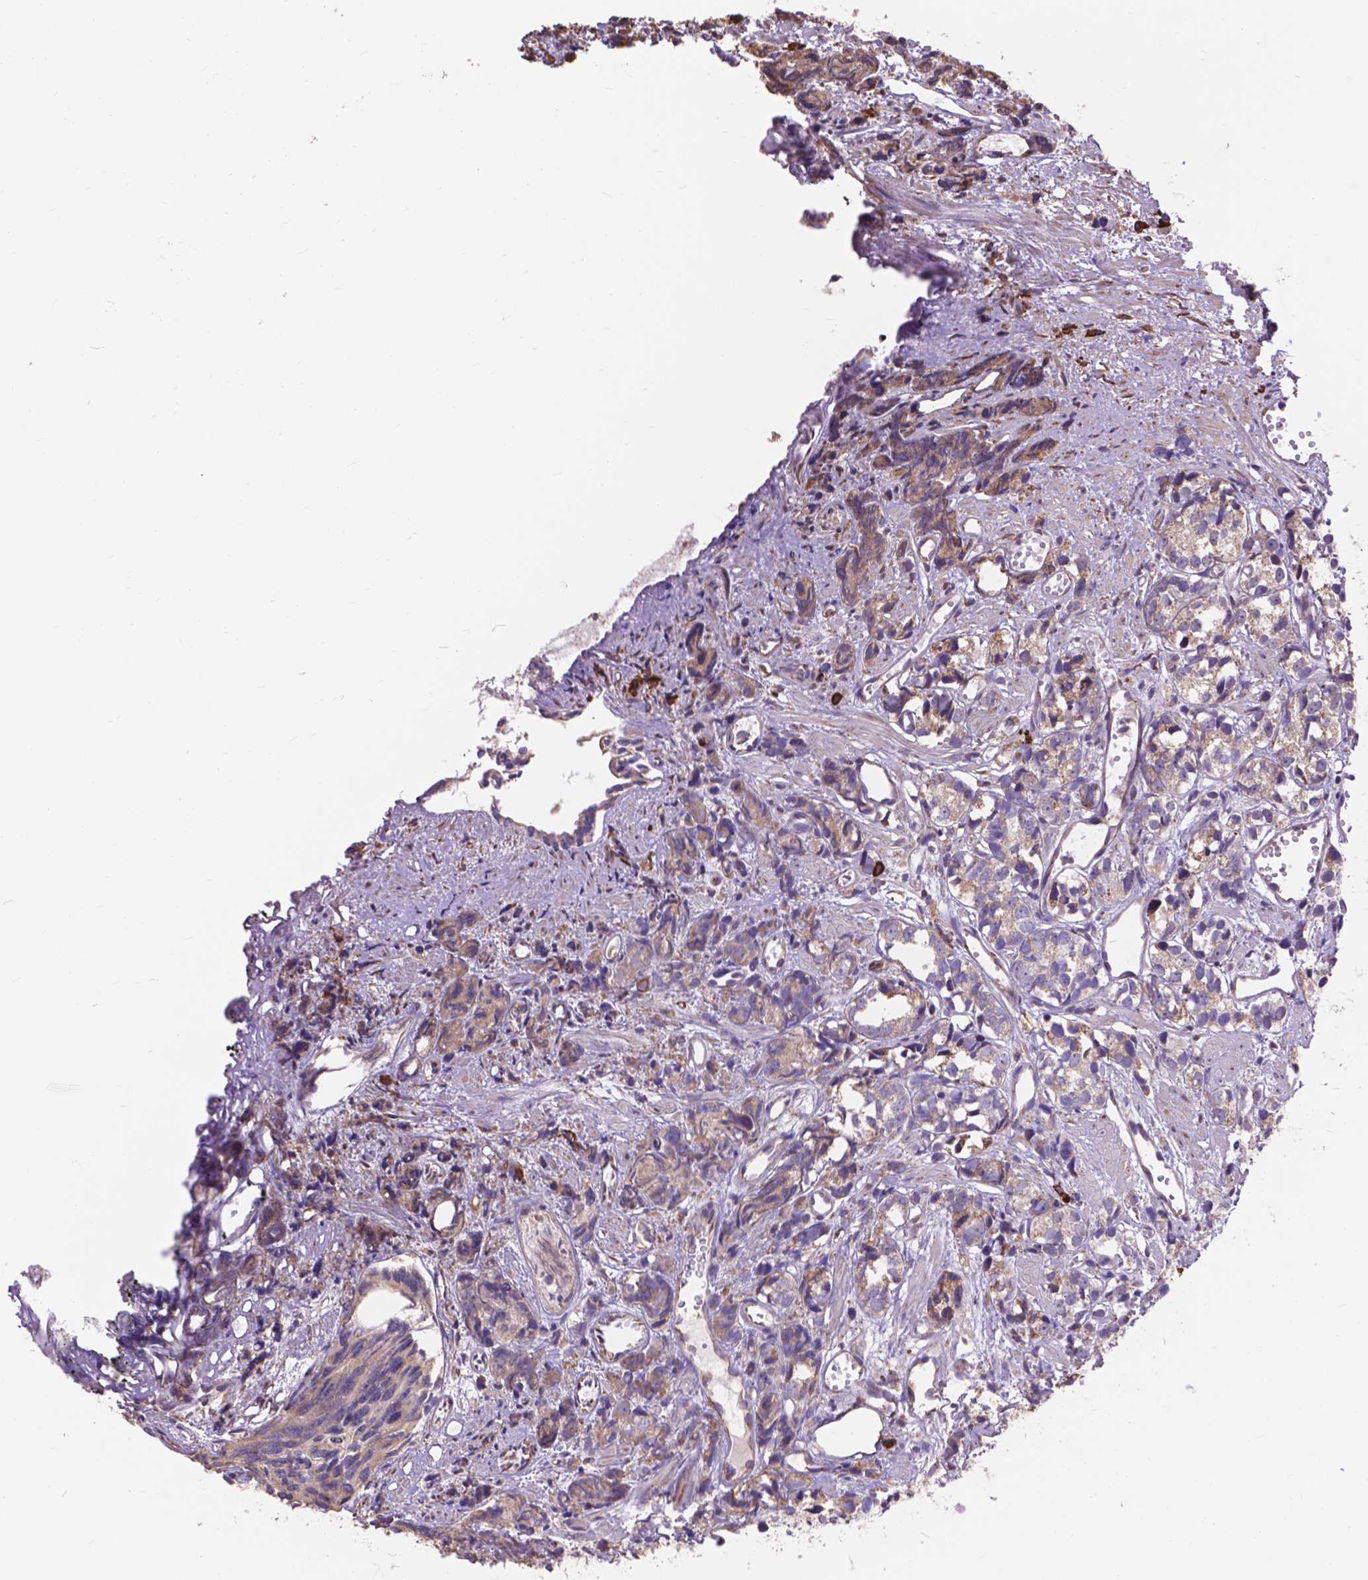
{"staining": {"intensity": "weak", "quantity": "25%-75%", "location": "cytoplasmic/membranous"}, "tissue": "prostate cancer", "cell_type": "Tumor cells", "image_type": "cancer", "snomed": [{"axis": "morphology", "description": "Adenocarcinoma, High grade"}, {"axis": "topography", "description": "Prostate"}], "caption": "Prostate cancer (high-grade adenocarcinoma) stained with DAB (3,3'-diaminobenzidine) immunohistochemistry (IHC) exhibits low levels of weak cytoplasmic/membranous expression in about 25%-75% of tumor cells.", "gene": "IPO11", "patient": {"sex": "male", "age": 77}}